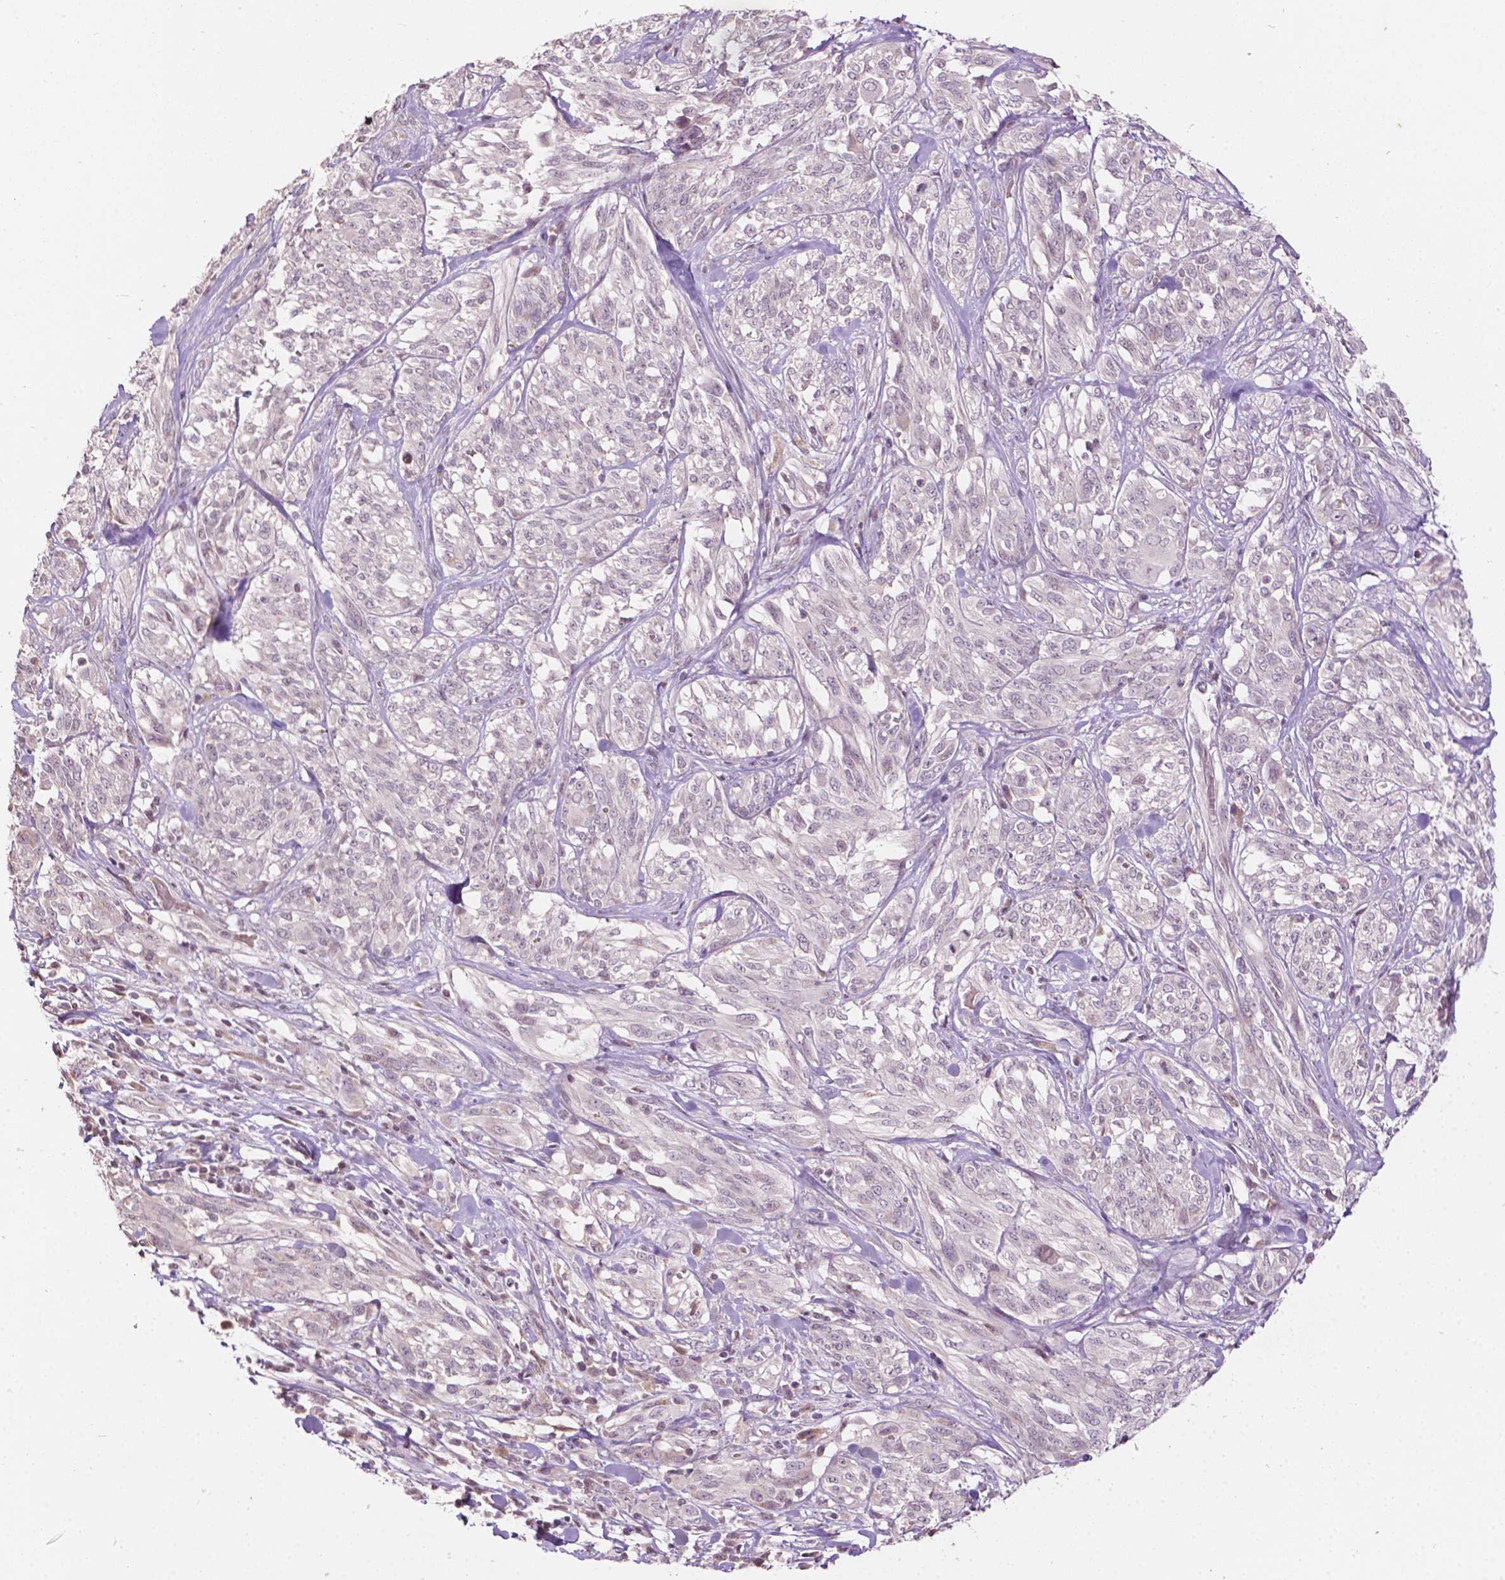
{"staining": {"intensity": "negative", "quantity": "none", "location": "none"}, "tissue": "melanoma", "cell_type": "Tumor cells", "image_type": "cancer", "snomed": [{"axis": "morphology", "description": "Malignant melanoma, NOS"}, {"axis": "topography", "description": "Skin"}], "caption": "Tumor cells show no significant protein expression in malignant melanoma.", "gene": "NOS1AP", "patient": {"sex": "female", "age": 91}}